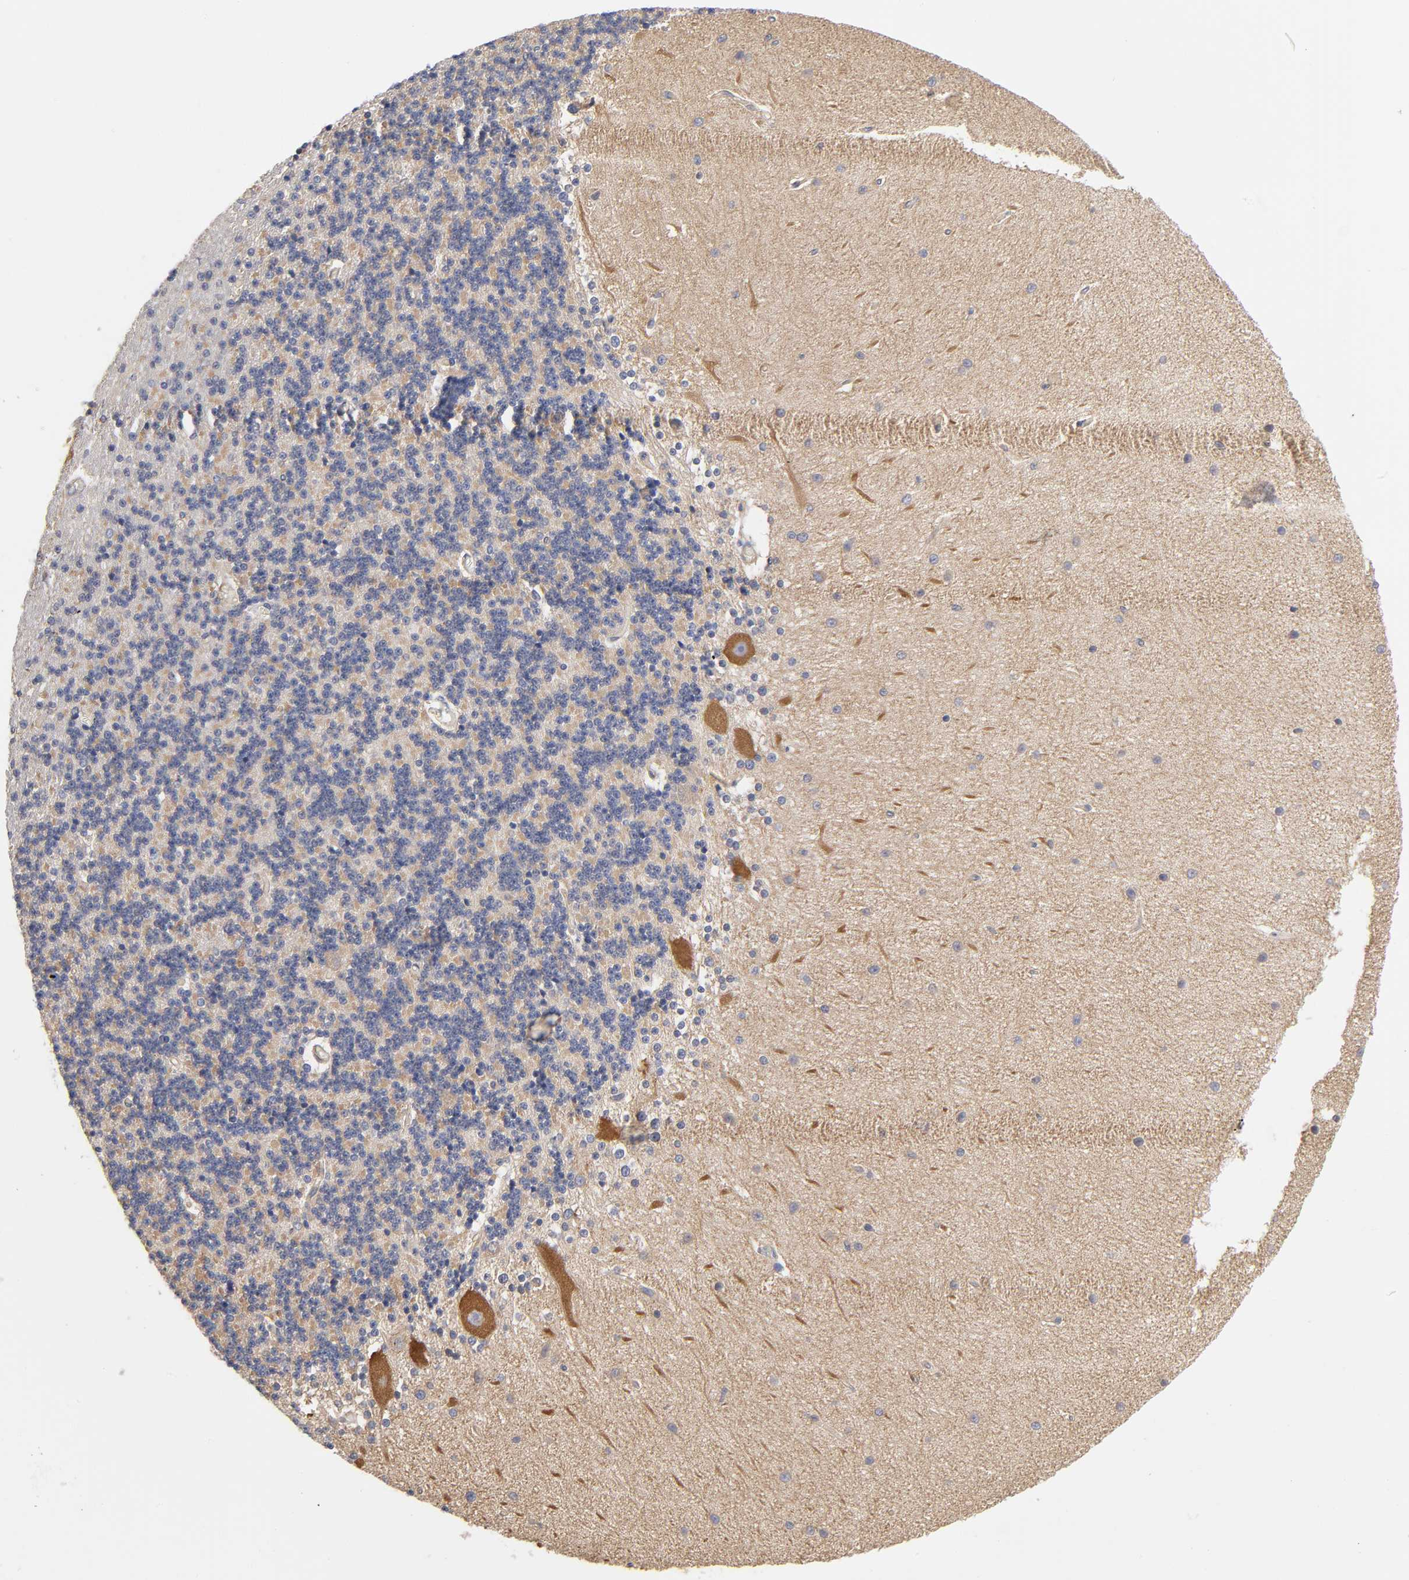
{"staining": {"intensity": "weak", "quantity": ">75%", "location": "cytoplasmic/membranous"}, "tissue": "cerebellum", "cell_type": "Cells in granular layer", "image_type": "normal", "snomed": [{"axis": "morphology", "description": "Normal tissue, NOS"}, {"axis": "topography", "description": "Cerebellum"}], "caption": "A brown stain labels weak cytoplasmic/membranous staining of a protein in cells in granular layer of unremarkable human cerebellum.", "gene": "STRN3", "patient": {"sex": "female", "age": 54}}